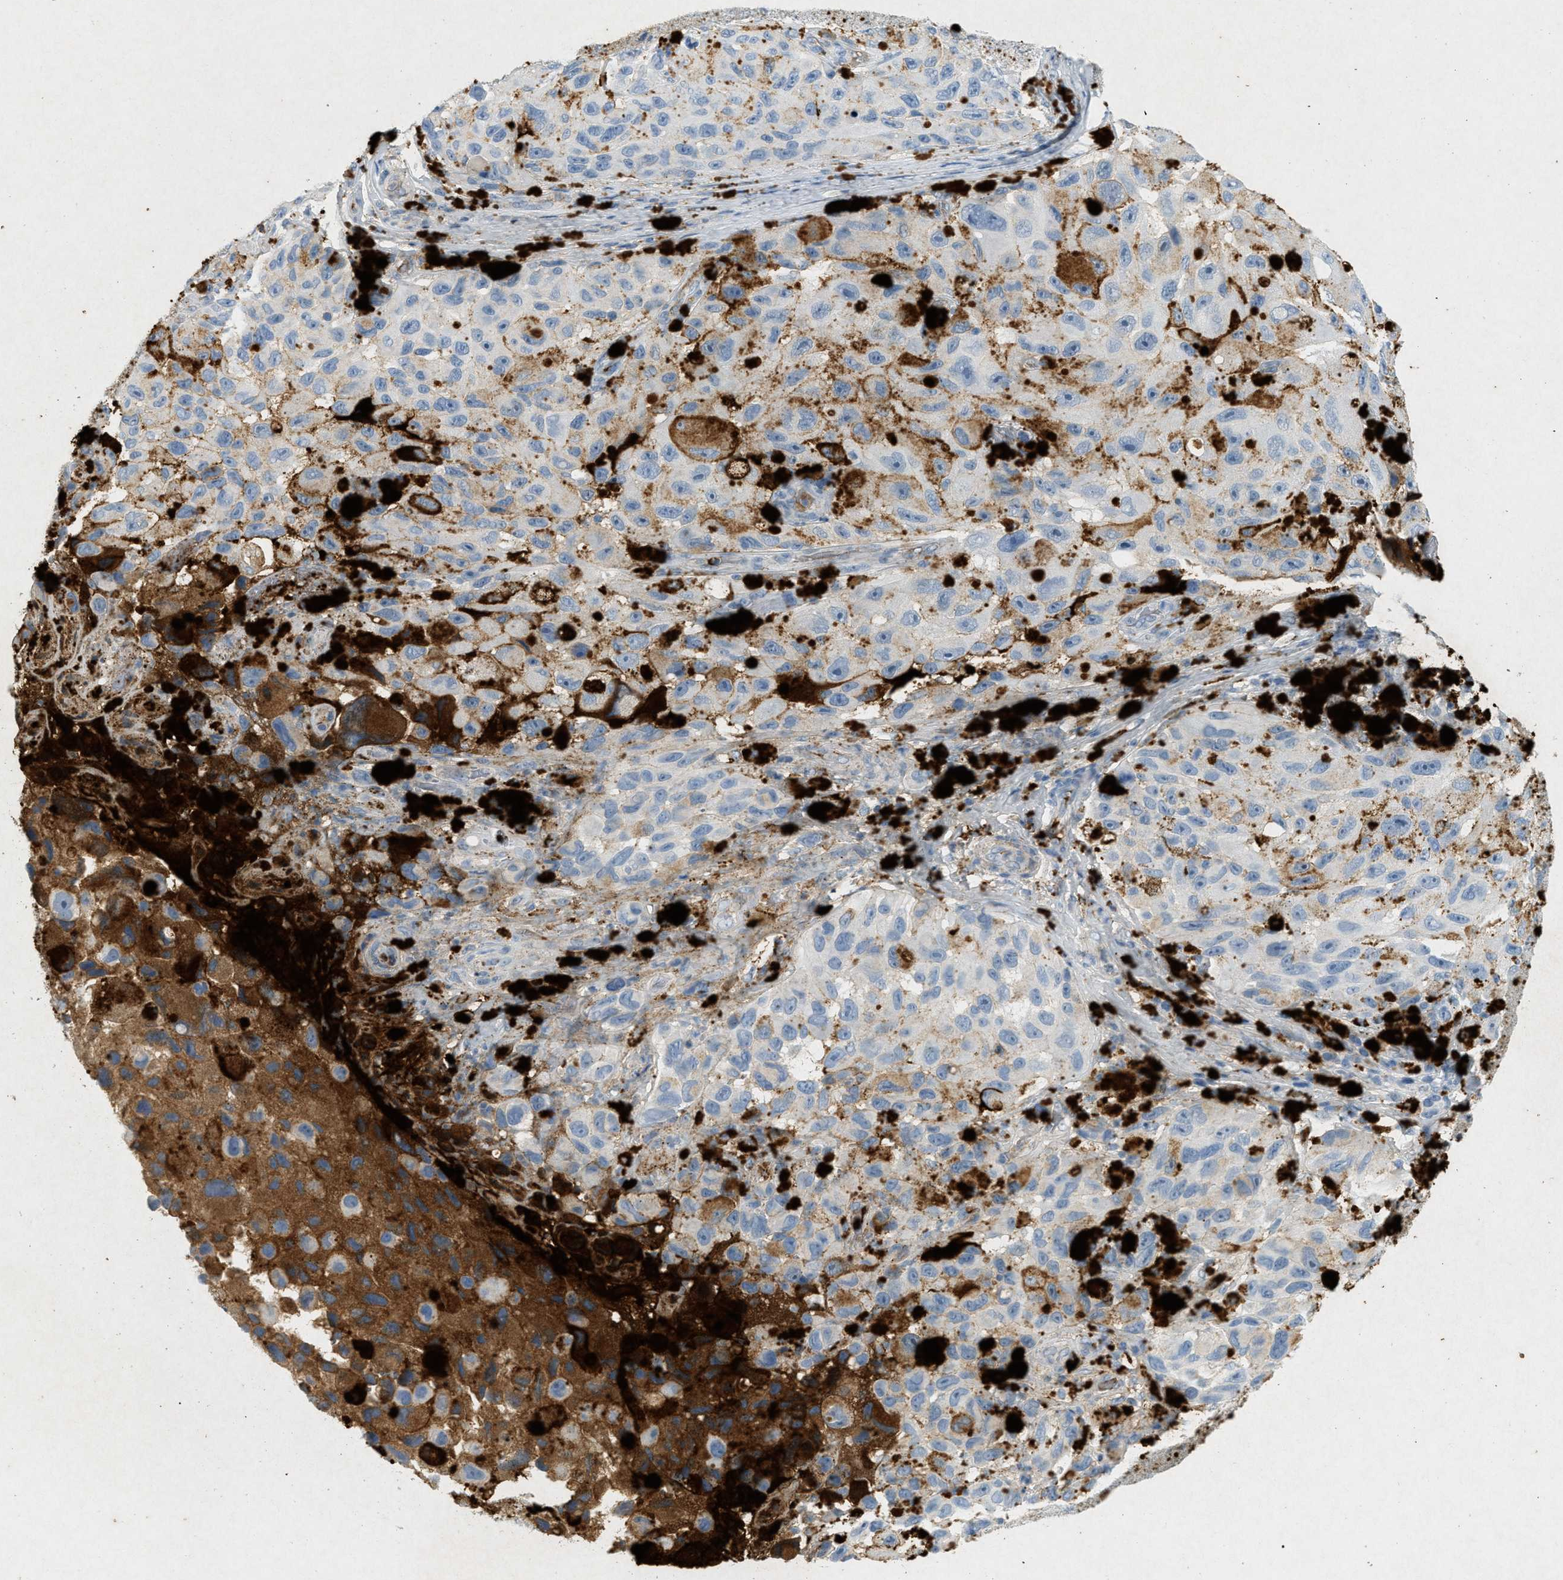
{"staining": {"intensity": "negative", "quantity": "none", "location": "none"}, "tissue": "melanoma", "cell_type": "Tumor cells", "image_type": "cancer", "snomed": [{"axis": "morphology", "description": "Malignant melanoma, NOS"}, {"axis": "topography", "description": "Skin"}], "caption": "Melanoma stained for a protein using immunohistochemistry demonstrates no expression tumor cells.", "gene": "F2", "patient": {"sex": "female", "age": 73}}